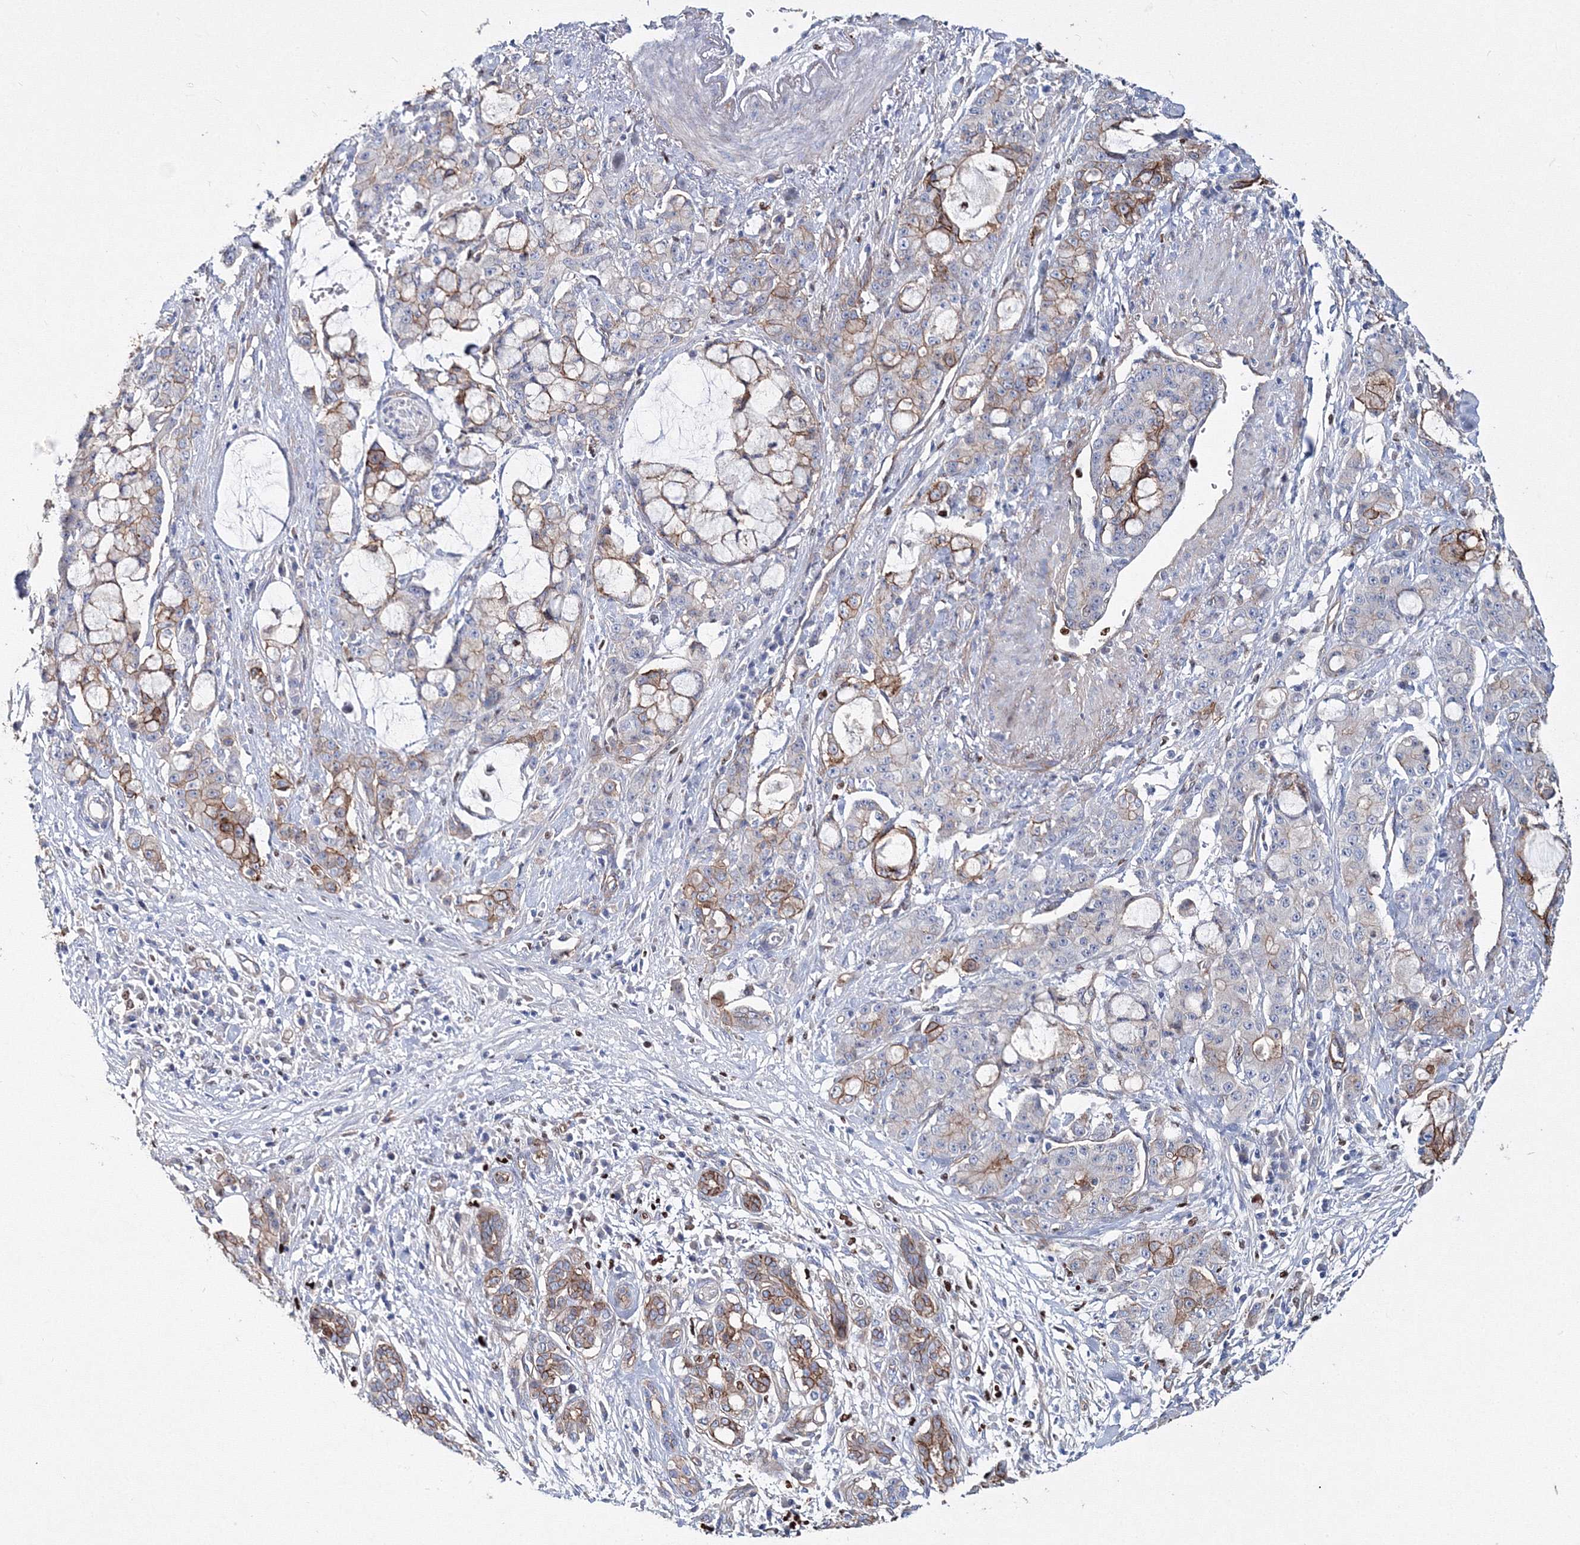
{"staining": {"intensity": "moderate", "quantity": "25%-75%", "location": "cytoplasmic/membranous"}, "tissue": "pancreatic cancer", "cell_type": "Tumor cells", "image_type": "cancer", "snomed": [{"axis": "morphology", "description": "Adenocarcinoma, NOS"}, {"axis": "topography", "description": "Pancreas"}], "caption": "Tumor cells exhibit moderate cytoplasmic/membranous expression in approximately 25%-75% of cells in adenocarcinoma (pancreatic). The protein is shown in brown color, while the nuclei are stained blue.", "gene": "C11orf52", "patient": {"sex": "female", "age": 73}}